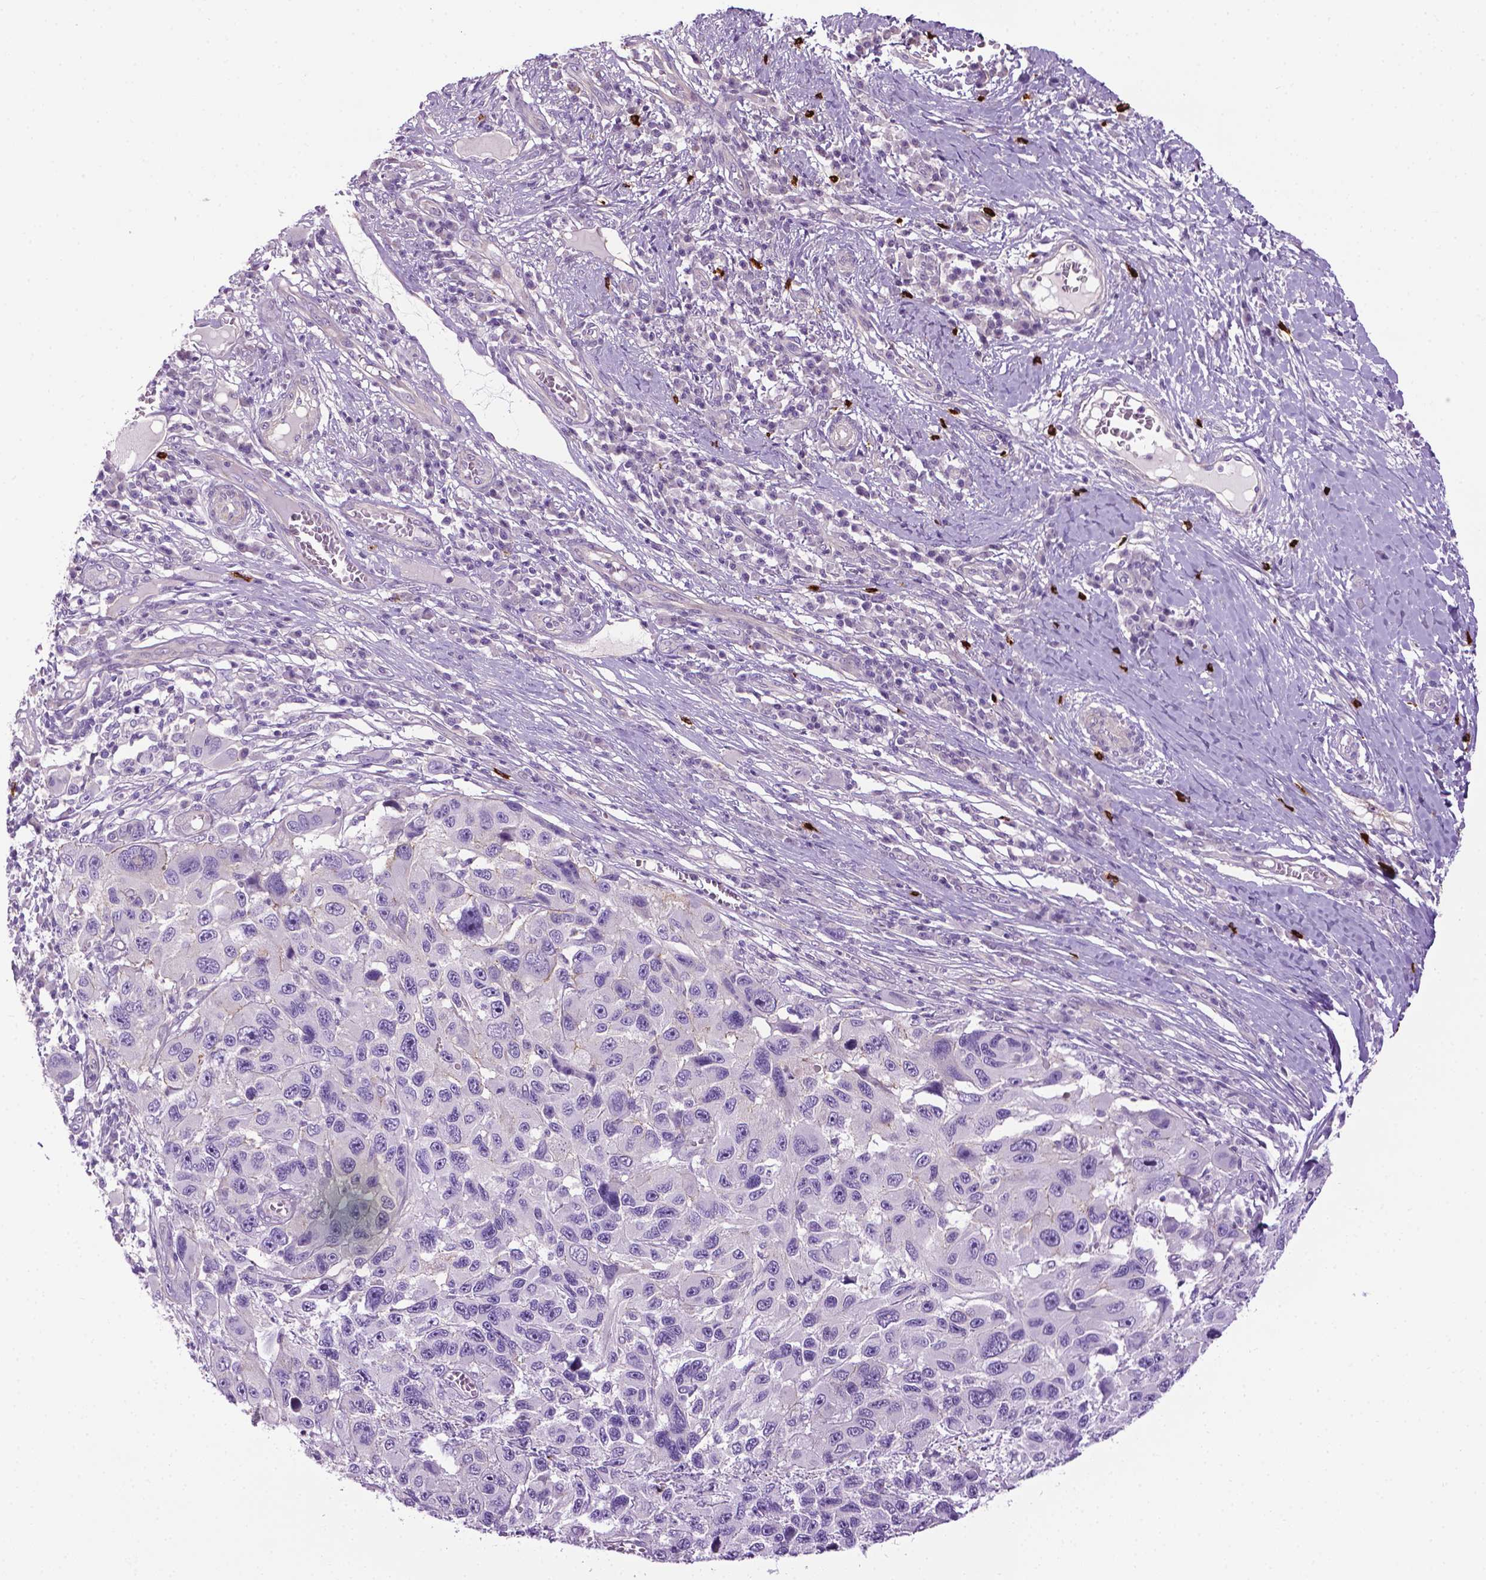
{"staining": {"intensity": "negative", "quantity": "none", "location": "none"}, "tissue": "melanoma", "cell_type": "Tumor cells", "image_type": "cancer", "snomed": [{"axis": "morphology", "description": "Malignant melanoma, NOS"}, {"axis": "topography", "description": "Skin"}], "caption": "Immunohistochemistry of malignant melanoma exhibits no expression in tumor cells.", "gene": "SPECC1L", "patient": {"sex": "male", "age": 53}}